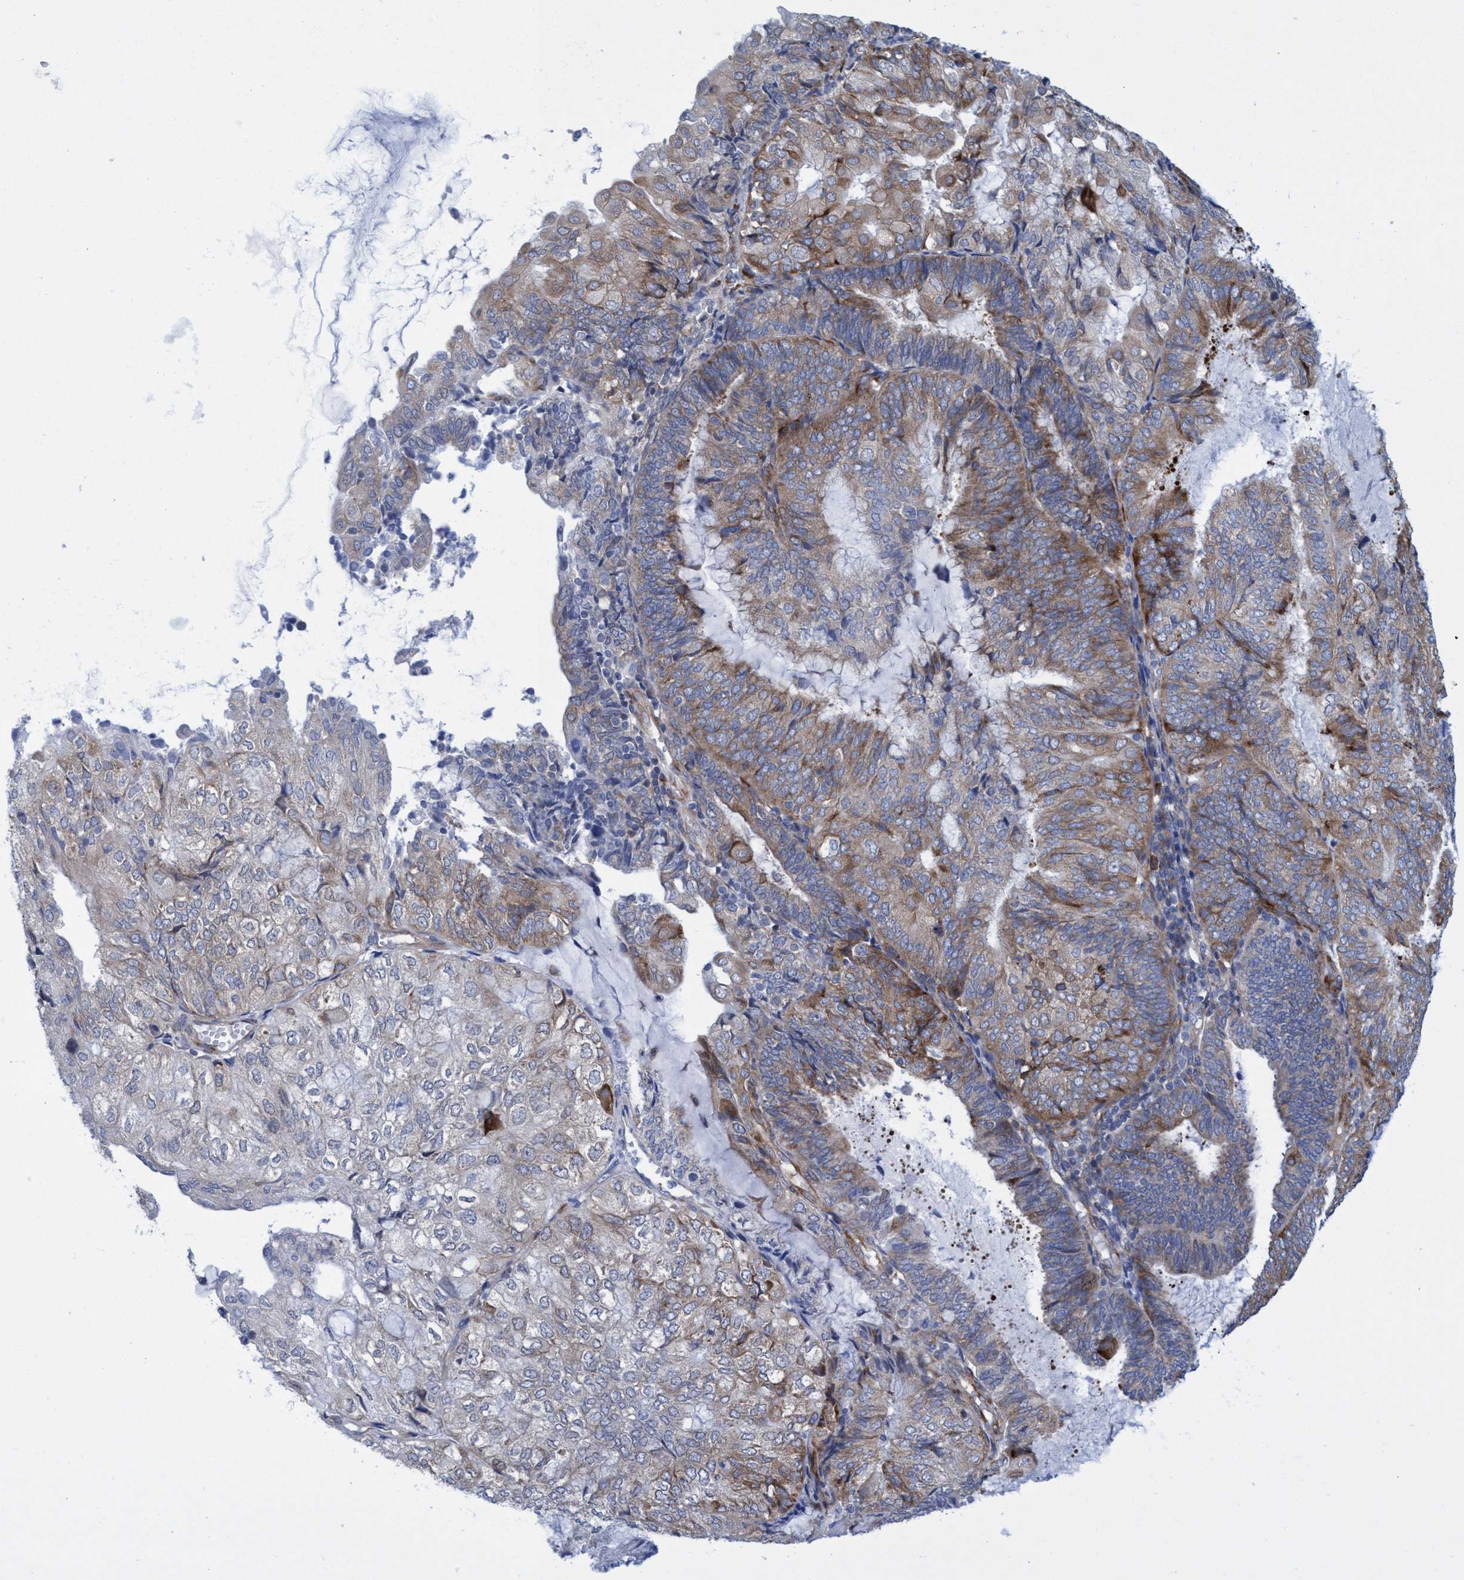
{"staining": {"intensity": "moderate", "quantity": ">75%", "location": "cytoplasmic/membranous"}, "tissue": "endometrial cancer", "cell_type": "Tumor cells", "image_type": "cancer", "snomed": [{"axis": "morphology", "description": "Adenocarcinoma, NOS"}, {"axis": "topography", "description": "Endometrium"}], "caption": "A photomicrograph of human endometrial cancer stained for a protein exhibits moderate cytoplasmic/membranous brown staining in tumor cells.", "gene": "R3HCC1", "patient": {"sex": "female", "age": 81}}